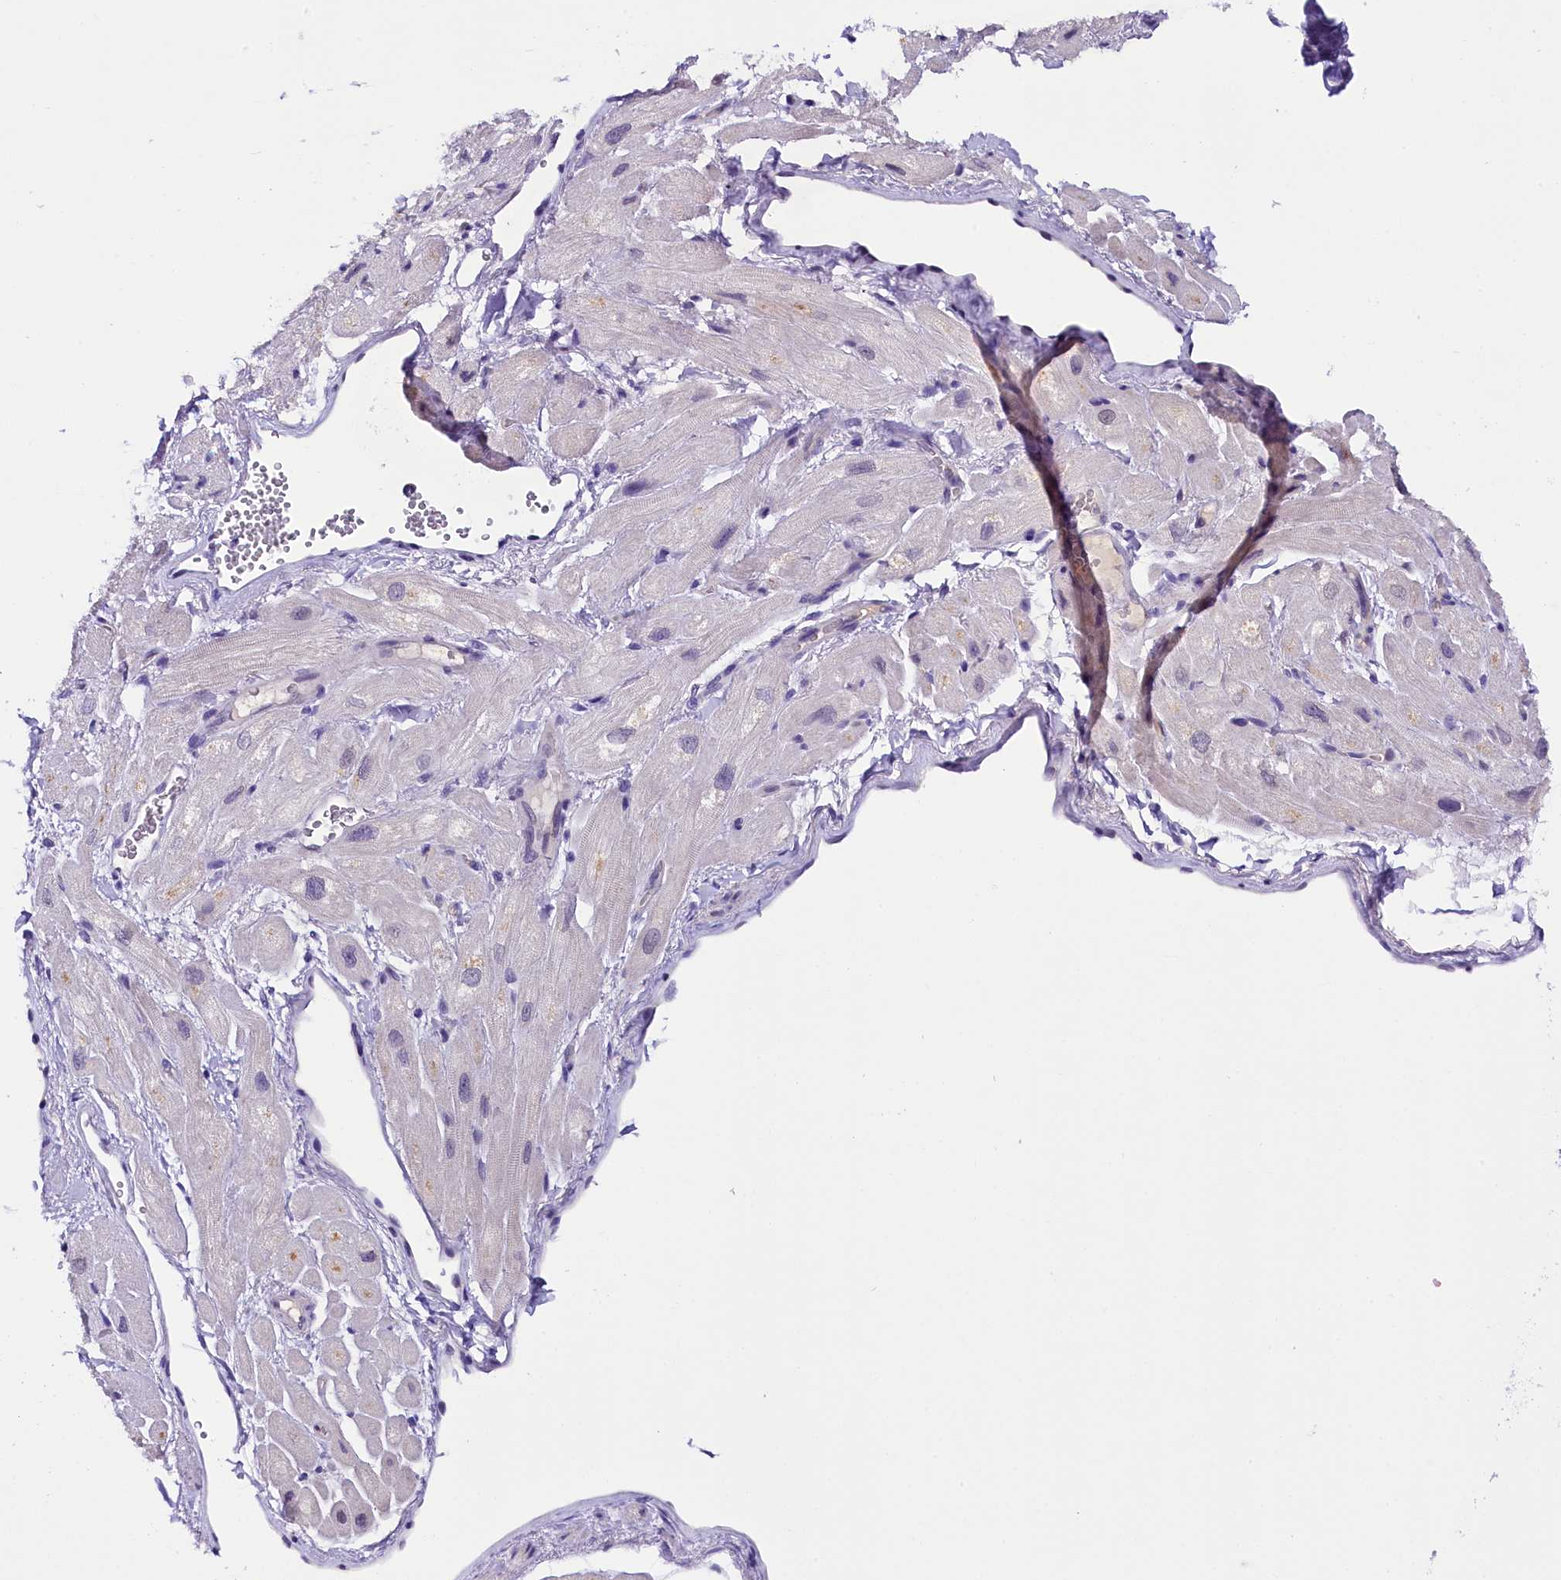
{"staining": {"intensity": "negative", "quantity": "none", "location": "none"}, "tissue": "heart muscle", "cell_type": "Cardiomyocytes", "image_type": "normal", "snomed": [{"axis": "morphology", "description": "Normal tissue, NOS"}, {"axis": "topography", "description": "Heart"}], "caption": "Immunohistochemistry of benign heart muscle shows no expression in cardiomyocytes.", "gene": "IQCN", "patient": {"sex": "male", "age": 65}}